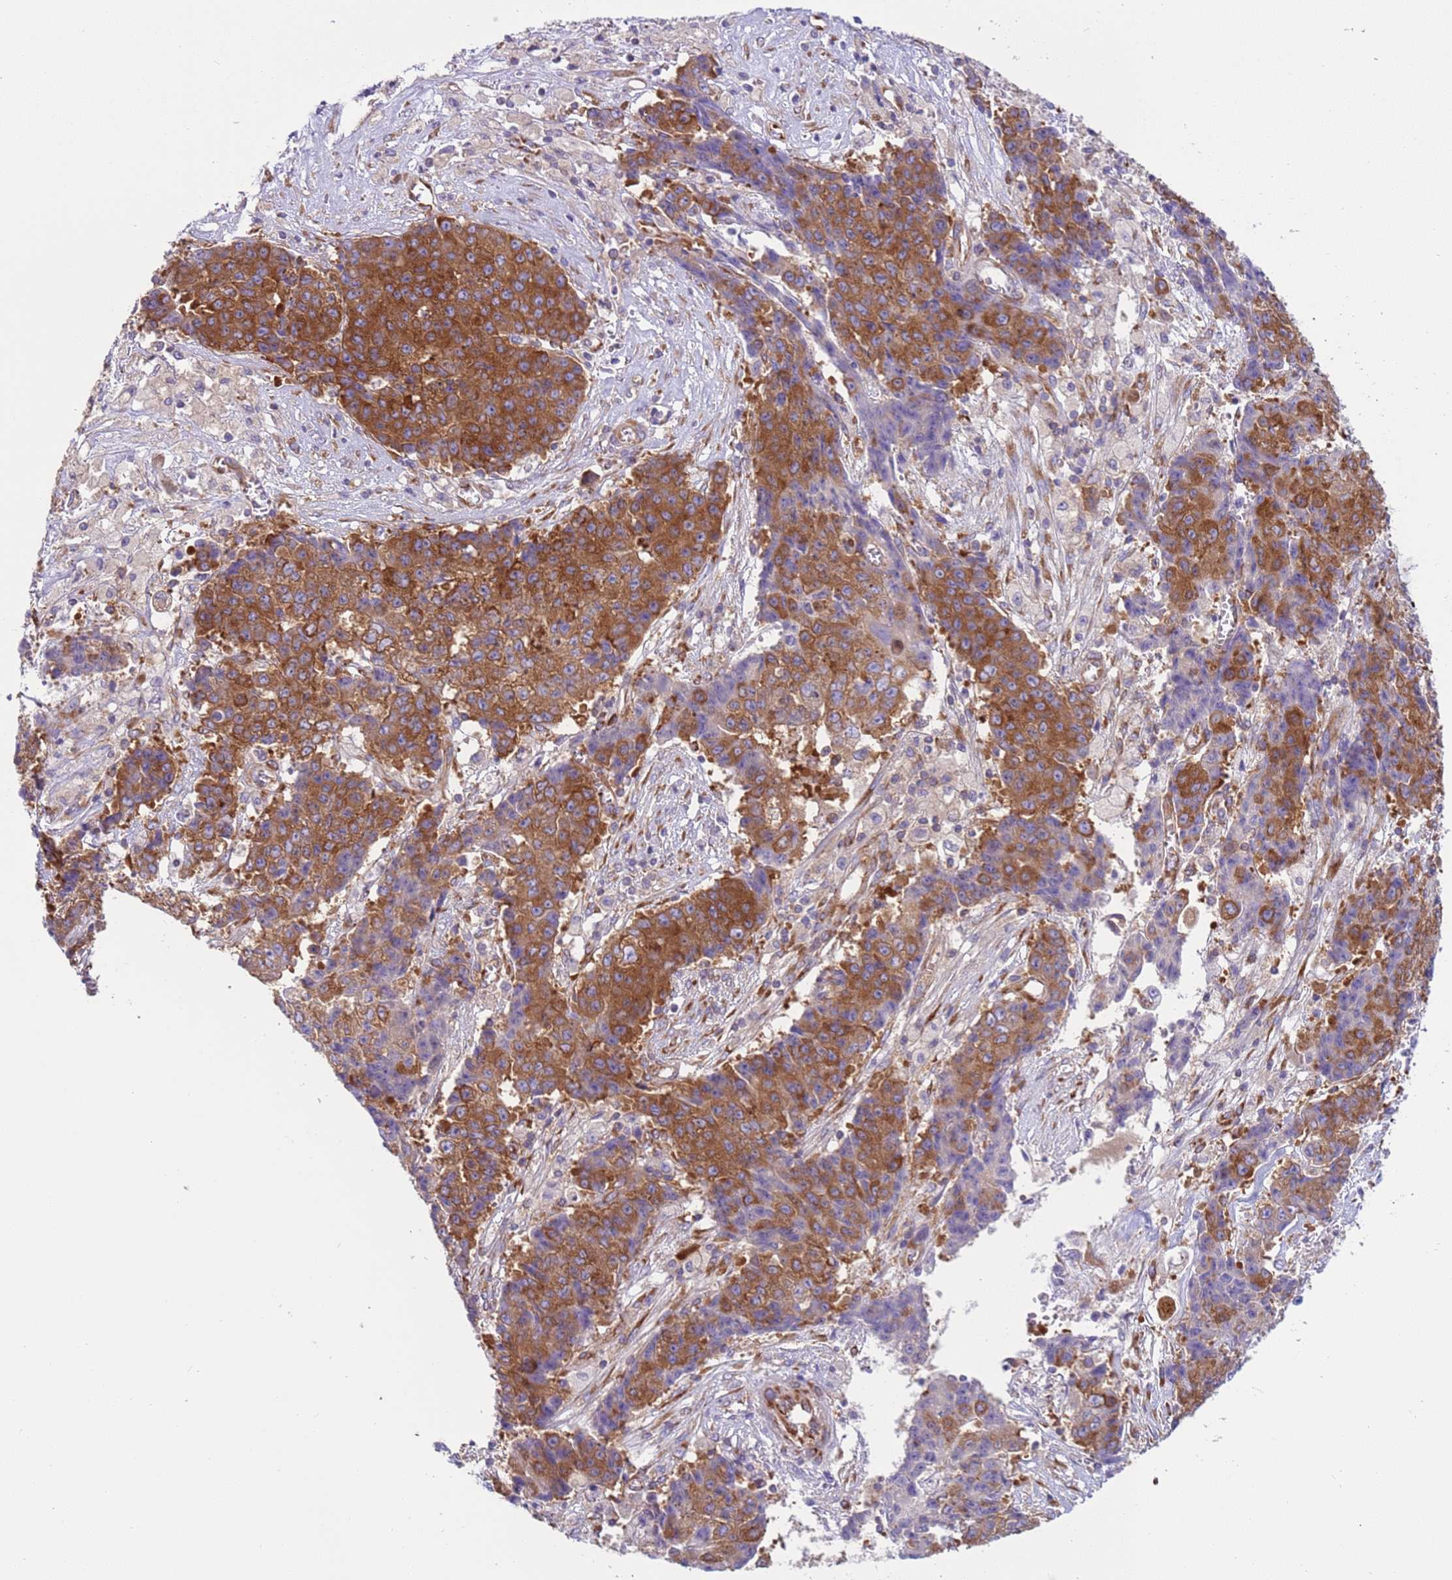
{"staining": {"intensity": "strong", "quantity": ">75%", "location": "cytoplasmic/membranous"}, "tissue": "ovarian cancer", "cell_type": "Tumor cells", "image_type": "cancer", "snomed": [{"axis": "morphology", "description": "Carcinoma, endometroid"}, {"axis": "topography", "description": "Ovary"}], "caption": "Ovarian cancer tissue reveals strong cytoplasmic/membranous expression in approximately >75% of tumor cells (DAB = brown stain, brightfield microscopy at high magnification).", "gene": "VARS1", "patient": {"sex": "female", "age": 42}}